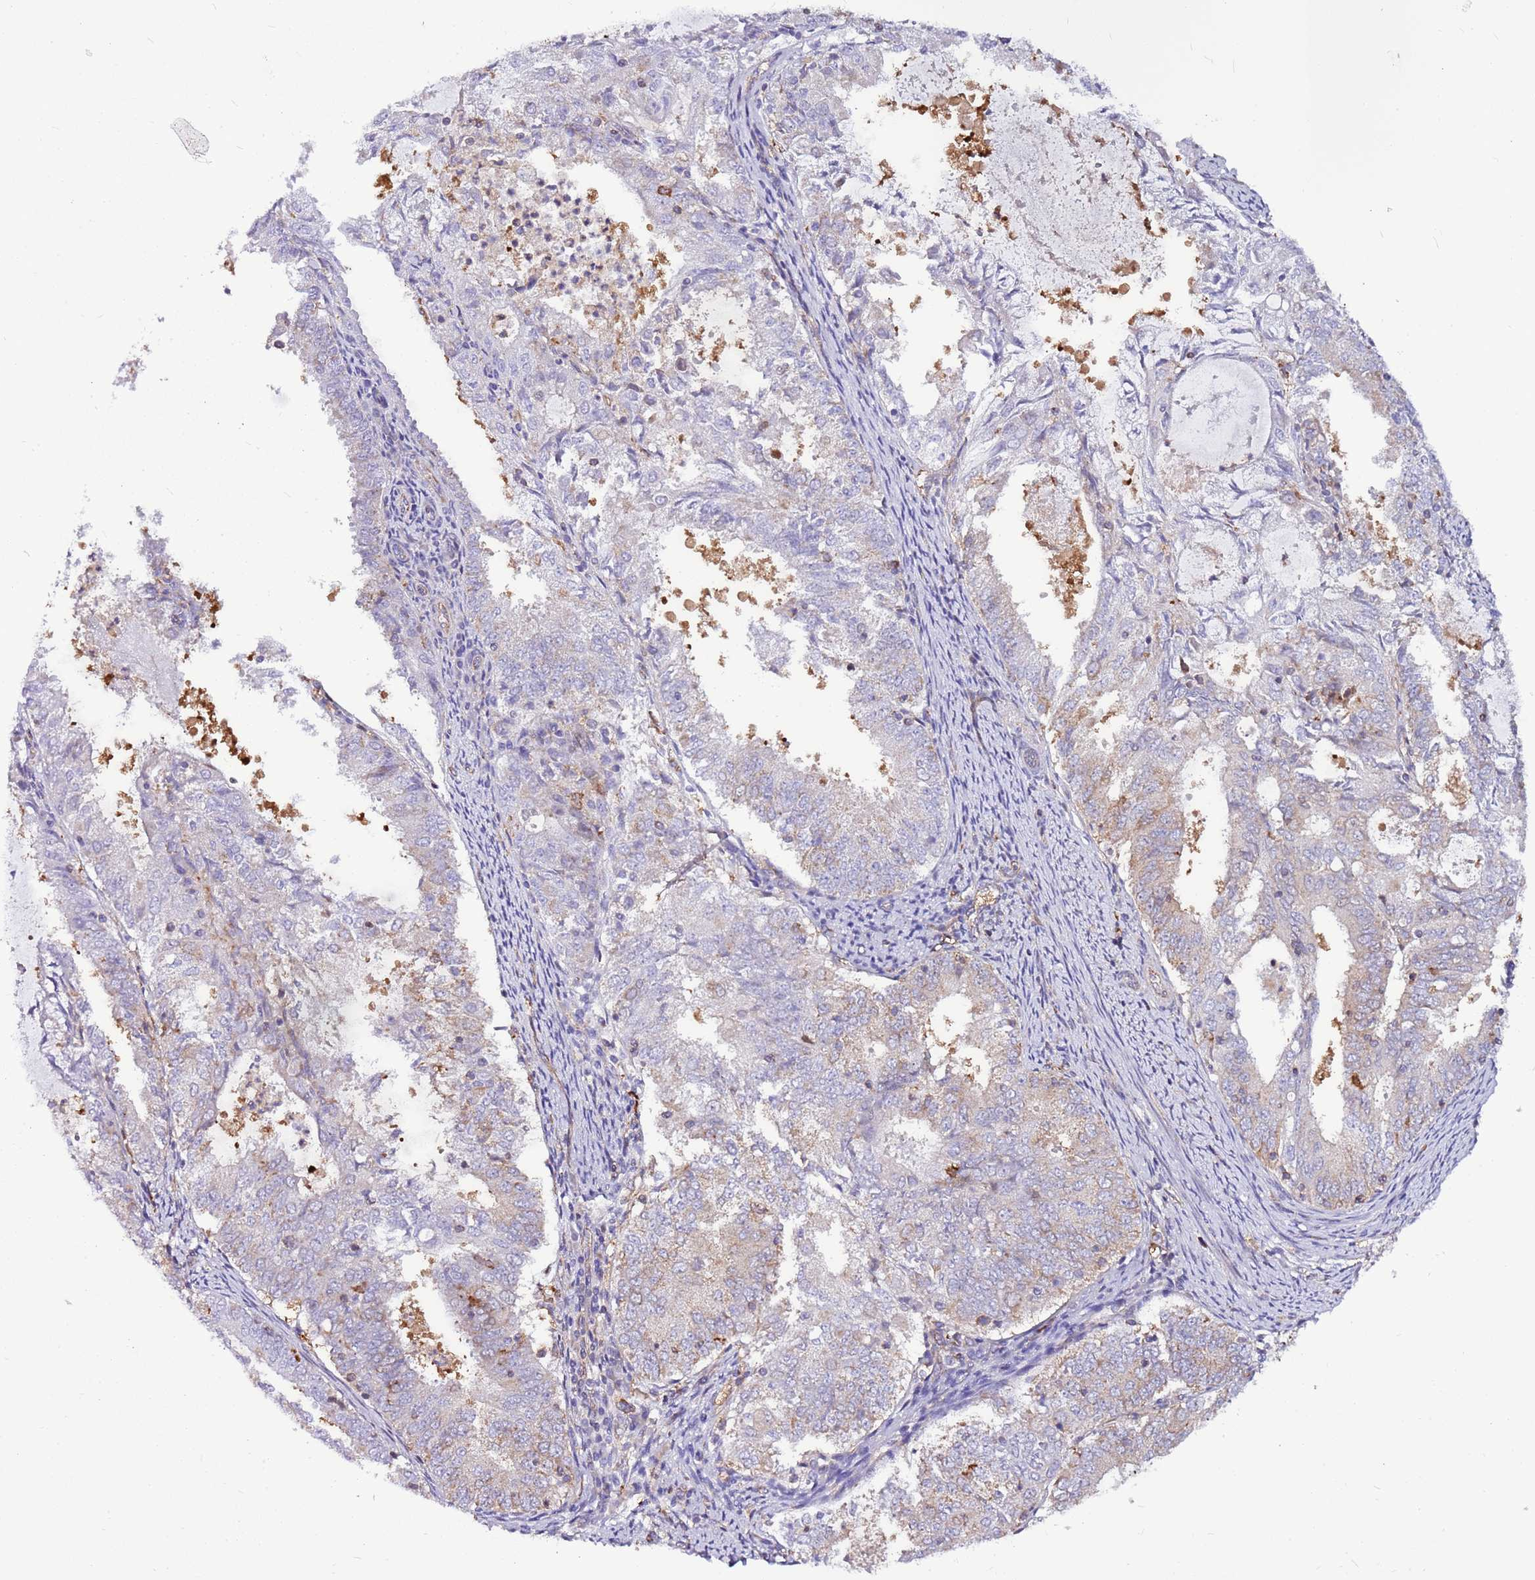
{"staining": {"intensity": "negative", "quantity": "none", "location": "none"}, "tissue": "endometrial cancer", "cell_type": "Tumor cells", "image_type": "cancer", "snomed": [{"axis": "morphology", "description": "Adenocarcinoma, NOS"}, {"axis": "topography", "description": "Endometrium"}], "caption": "IHC micrograph of neoplastic tissue: human endometrial adenocarcinoma stained with DAB (3,3'-diaminobenzidine) exhibits no significant protein positivity in tumor cells.", "gene": "ATXN2L", "patient": {"sex": "female", "age": 57}}